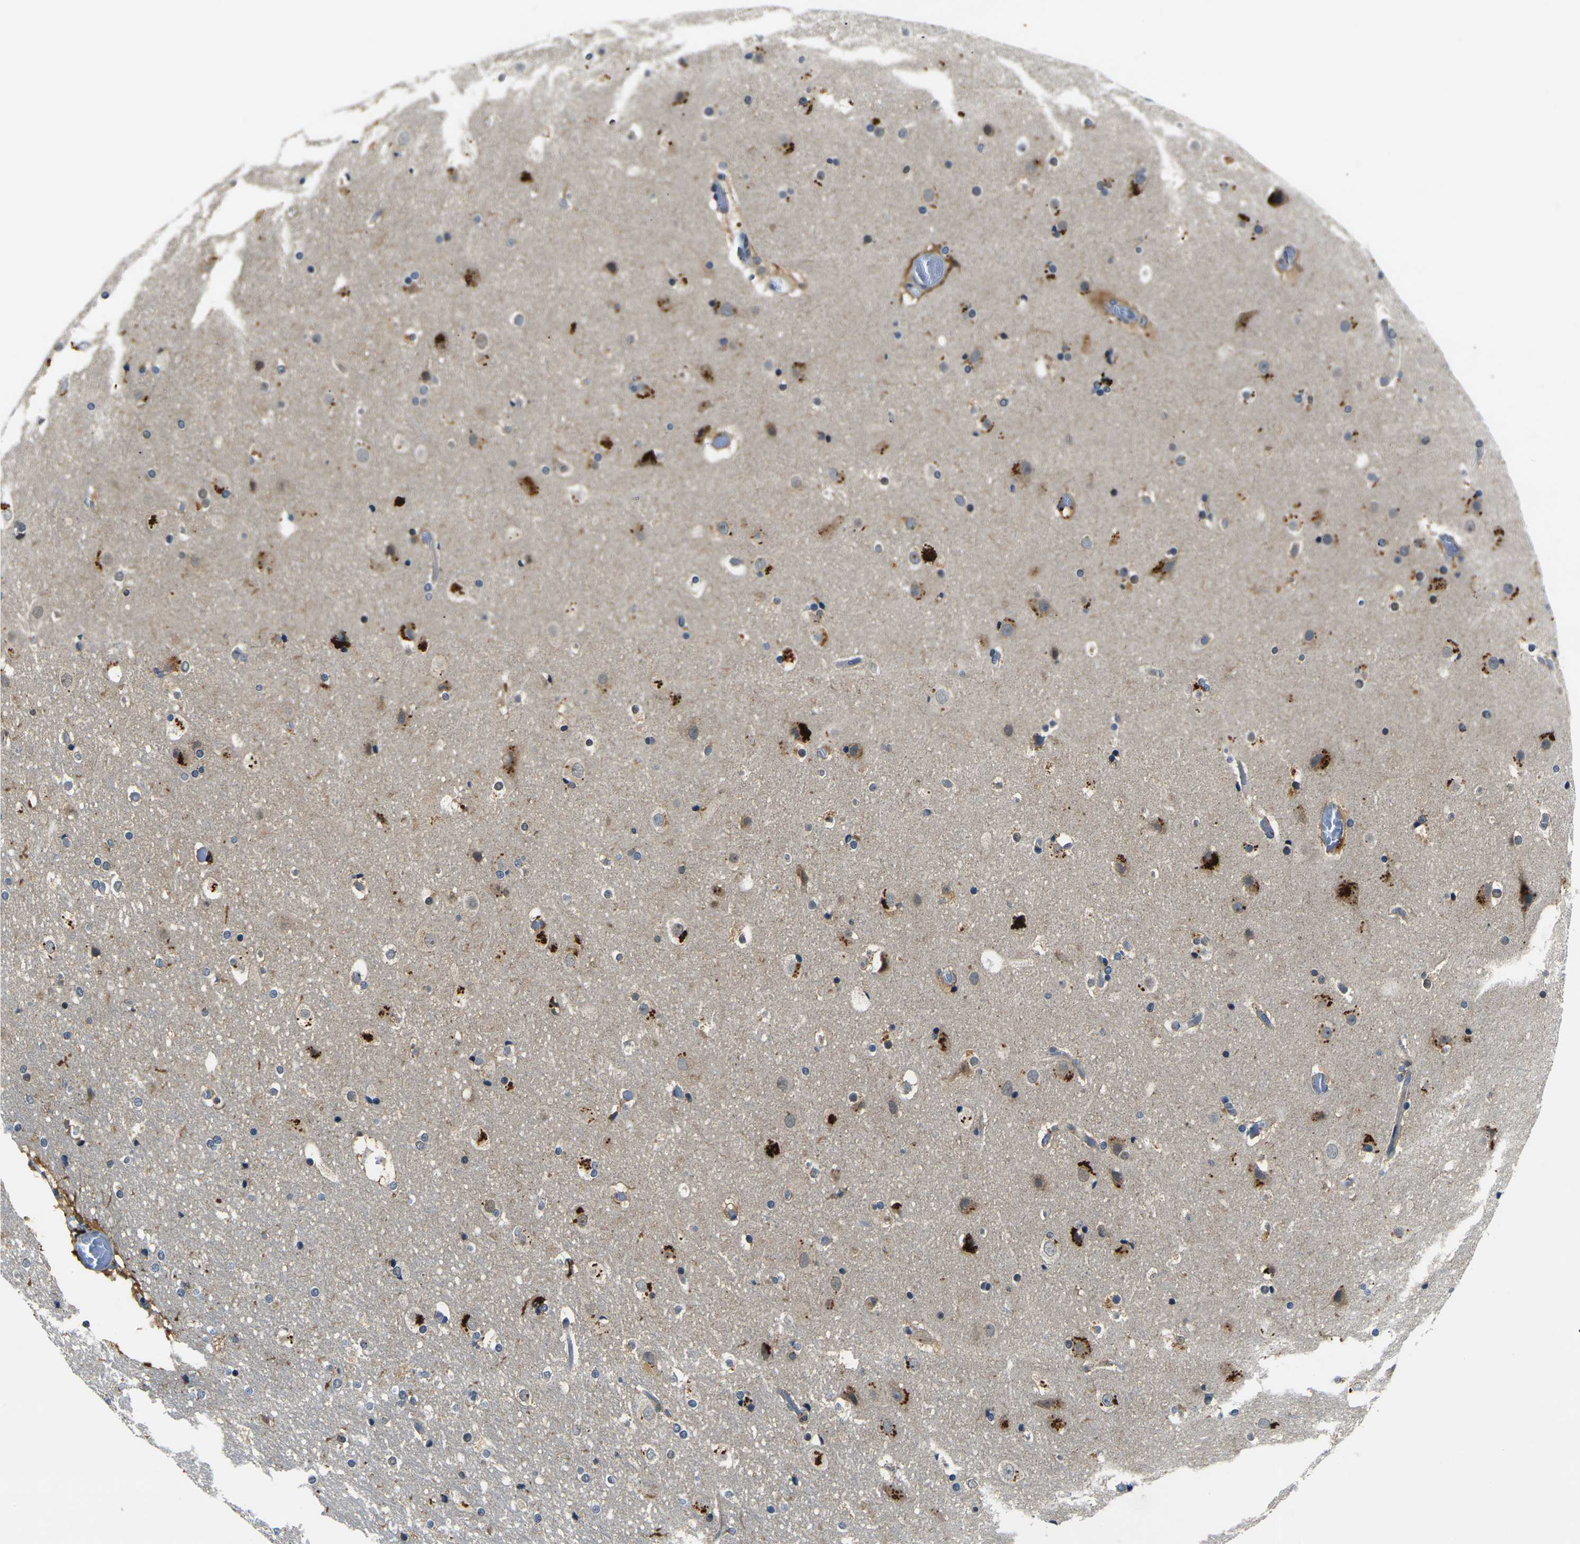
{"staining": {"intensity": "weak", "quantity": "25%-75%", "location": "cytoplasmic/membranous"}, "tissue": "cerebral cortex", "cell_type": "Endothelial cells", "image_type": "normal", "snomed": [{"axis": "morphology", "description": "Normal tissue, NOS"}, {"axis": "topography", "description": "Cerebral cortex"}], "caption": "Protein staining of normal cerebral cortex displays weak cytoplasmic/membranous expression in approximately 25%-75% of endothelial cells.", "gene": "PIGL", "patient": {"sex": "male", "age": 57}}